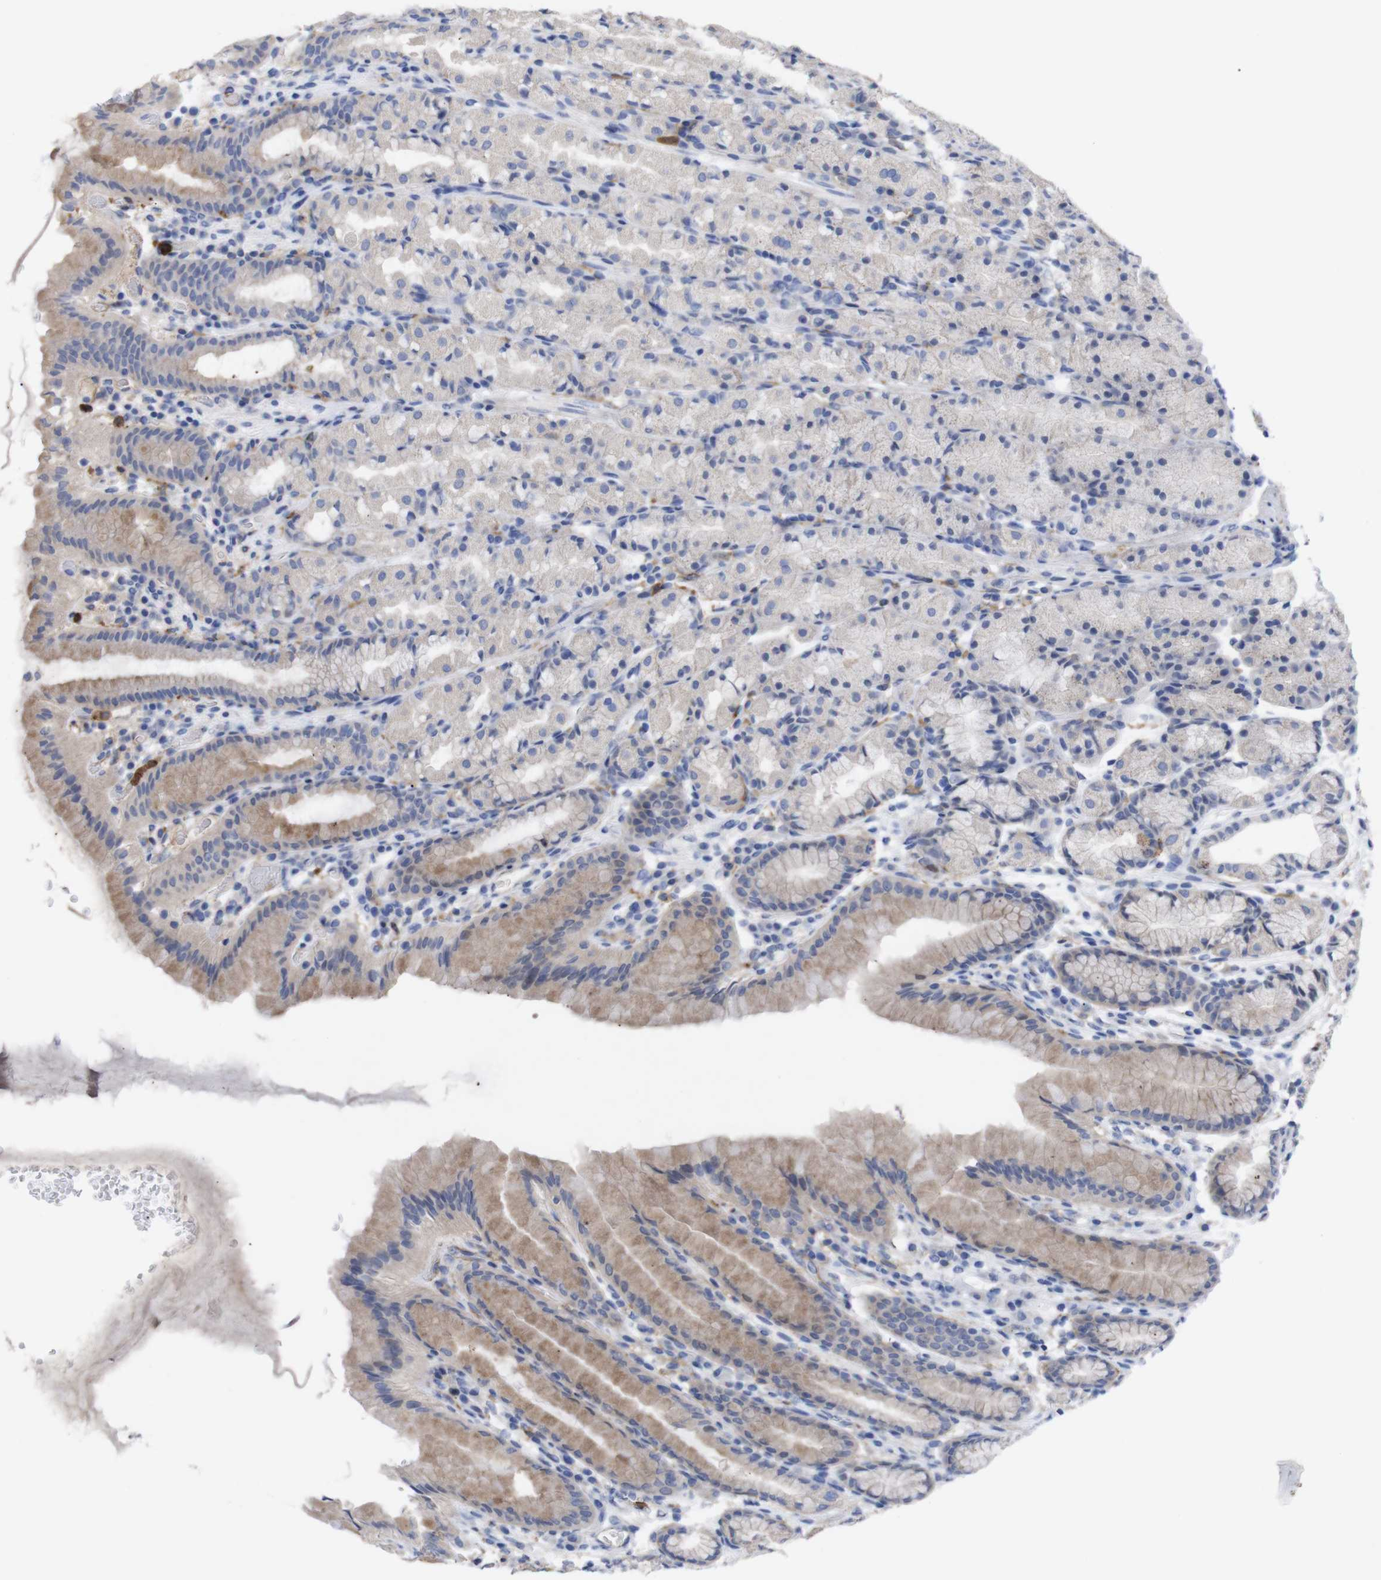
{"staining": {"intensity": "weak", "quantity": "25%-75%", "location": "cytoplasmic/membranous"}, "tissue": "stomach", "cell_type": "Glandular cells", "image_type": "normal", "snomed": [{"axis": "morphology", "description": "Normal tissue, NOS"}, {"axis": "topography", "description": "Stomach, upper"}], "caption": "Weak cytoplasmic/membranous staining for a protein is present in approximately 25%-75% of glandular cells of normal stomach using immunohistochemistry.", "gene": "C5AR1", "patient": {"sex": "male", "age": 68}}